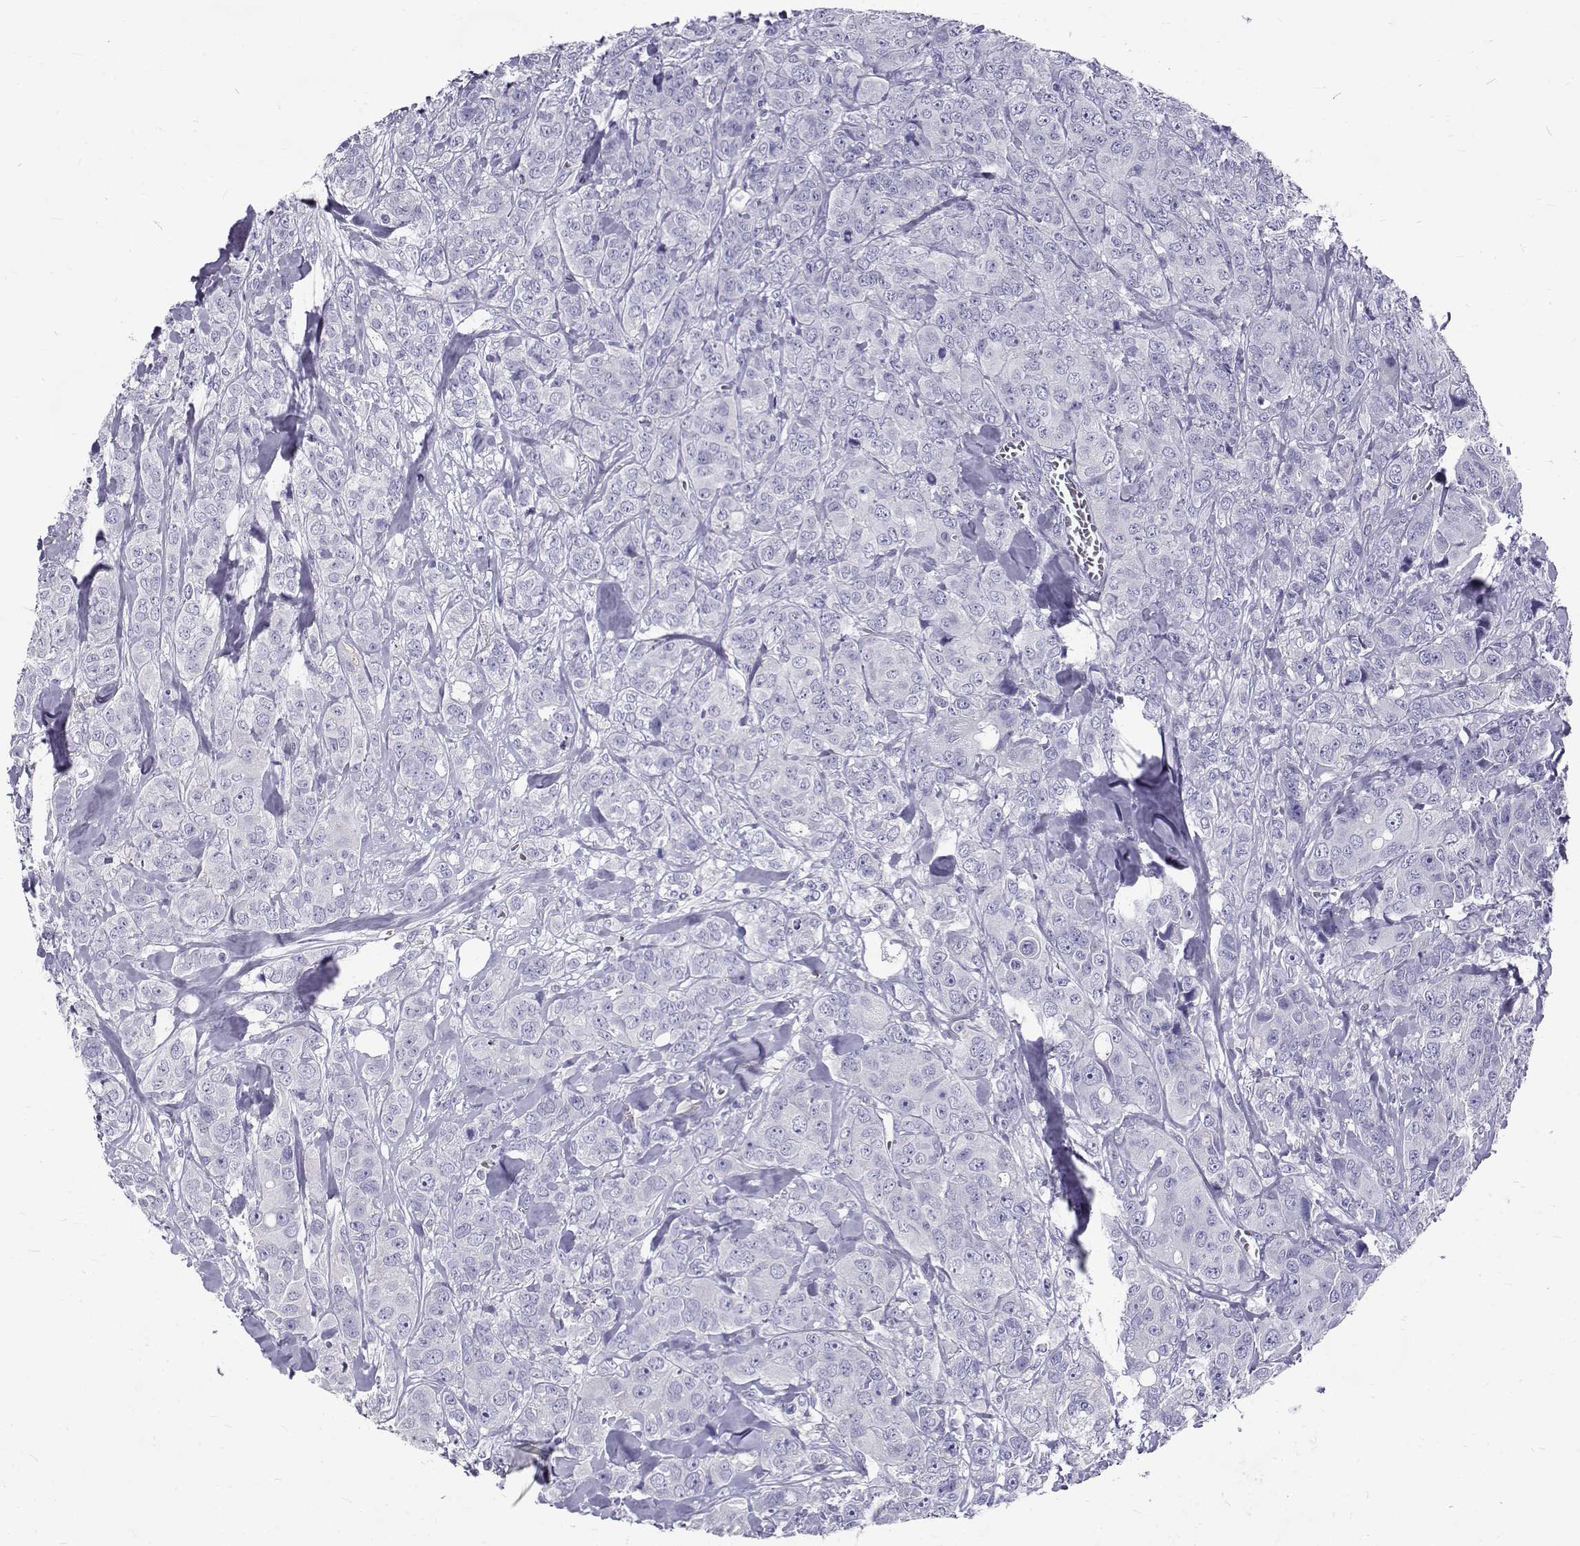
{"staining": {"intensity": "negative", "quantity": "none", "location": "none"}, "tissue": "breast cancer", "cell_type": "Tumor cells", "image_type": "cancer", "snomed": [{"axis": "morphology", "description": "Duct carcinoma"}, {"axis": "topography", "description": "Breast"}], "caption": "DAB (3,3'-diaminobenzidine) immunohistochemical staining of human breast cancer (invasive ductal carcinoma) displays no significant expression in tumor cells.", "gene": "IGSF1", "patient": {"sex": "female", "age": 43}}